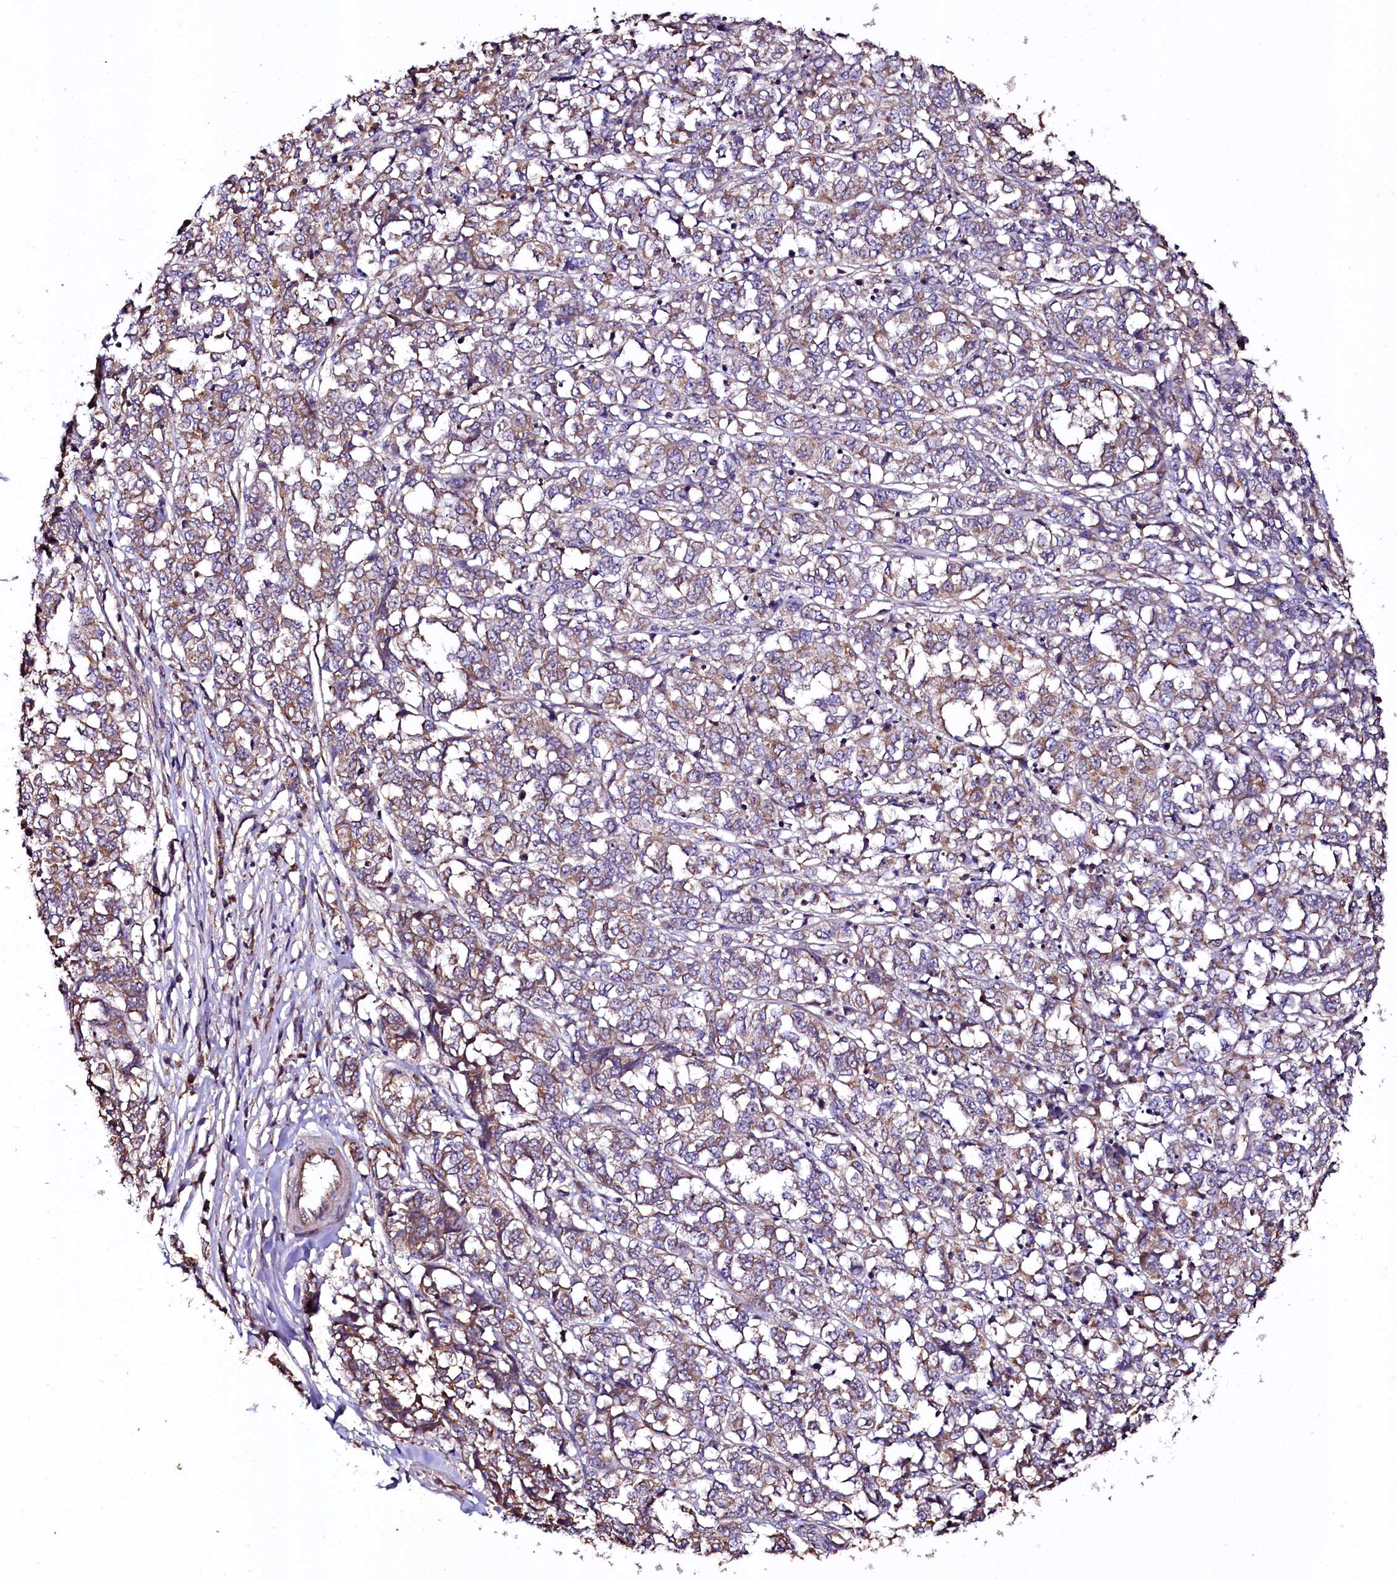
{"staining": {"intensity": "weak", "quantity": "25%-75%", "location": "cytoplasmic/membranous"}, "tissue": "melanoma", "cell_type": "Tumor cells", "image_type": "cancer", "snomed": [{"axis": "morphology", "description": "Malignant melanoma, NOS"}, {"axis": "topography", "description": "Skin"}], "caption": "A brown stain highlights weak cytoplasmic/membranous staining of a protein in melanoma tumor cells.", "gene": "APPL2", "patient": {"sex": "female", "age": 72}}